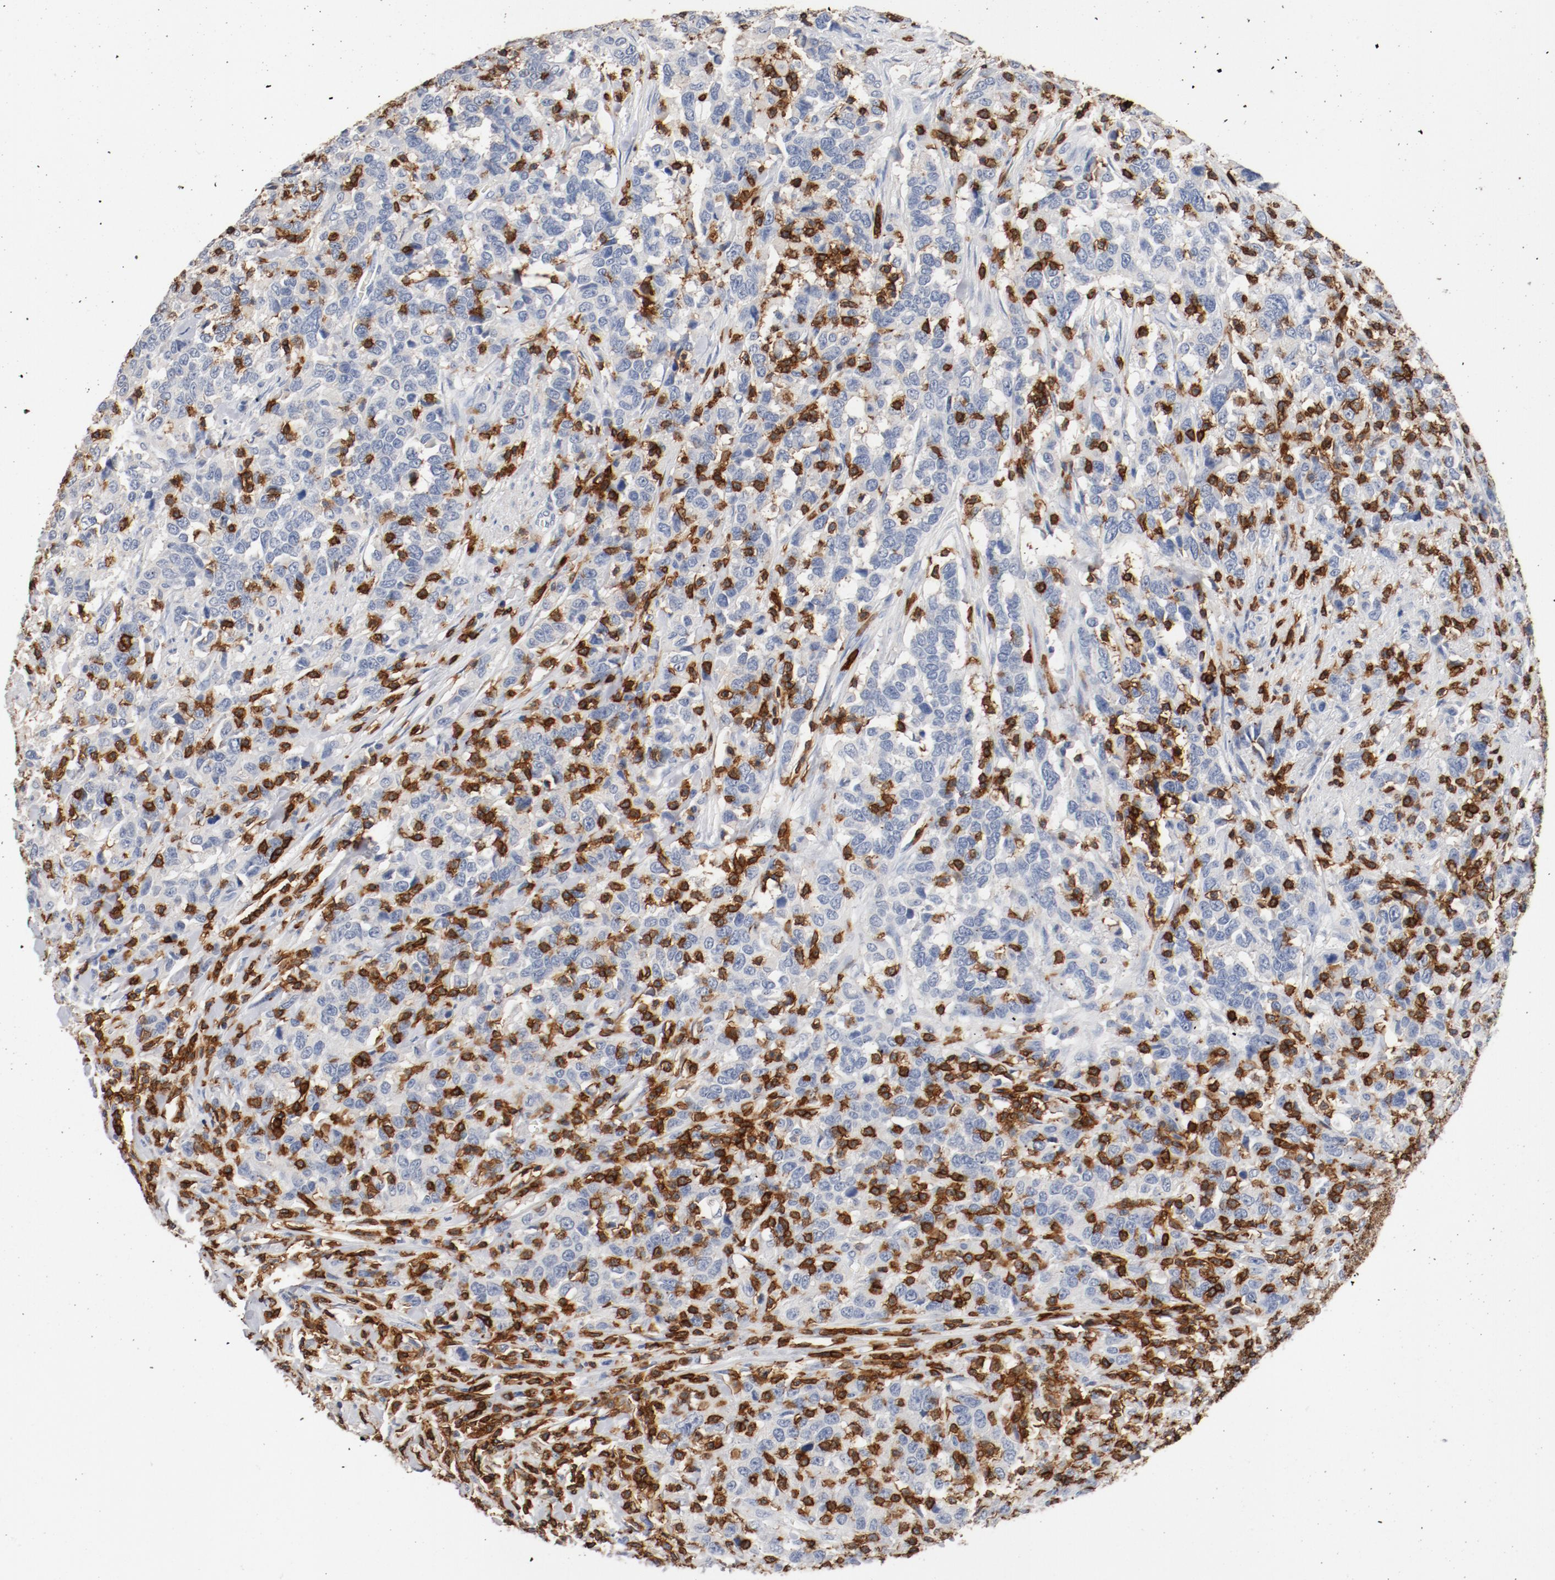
{"staining": {"intensity": "negative", "quantity": "none", "location": "none"}, "tissue": "urothelial cancer", "cell_type": "Tumor cells", "image_type": "cancer", "snomed": [{"axis": "morphology", "description": "Urothelial carcinoma, High grade"}, {"axis": "topography", "description": "Urinary bladder"}], "caption": "An immunohistochemistry (IHC) photomicrograph of urothelial carcinoma (high-grade) is shown. There is no staining in tumor cells of urothelial carcinoma (high-grade).", "gene": "CD247", "patient": {"sex": "male", "age": 61}}